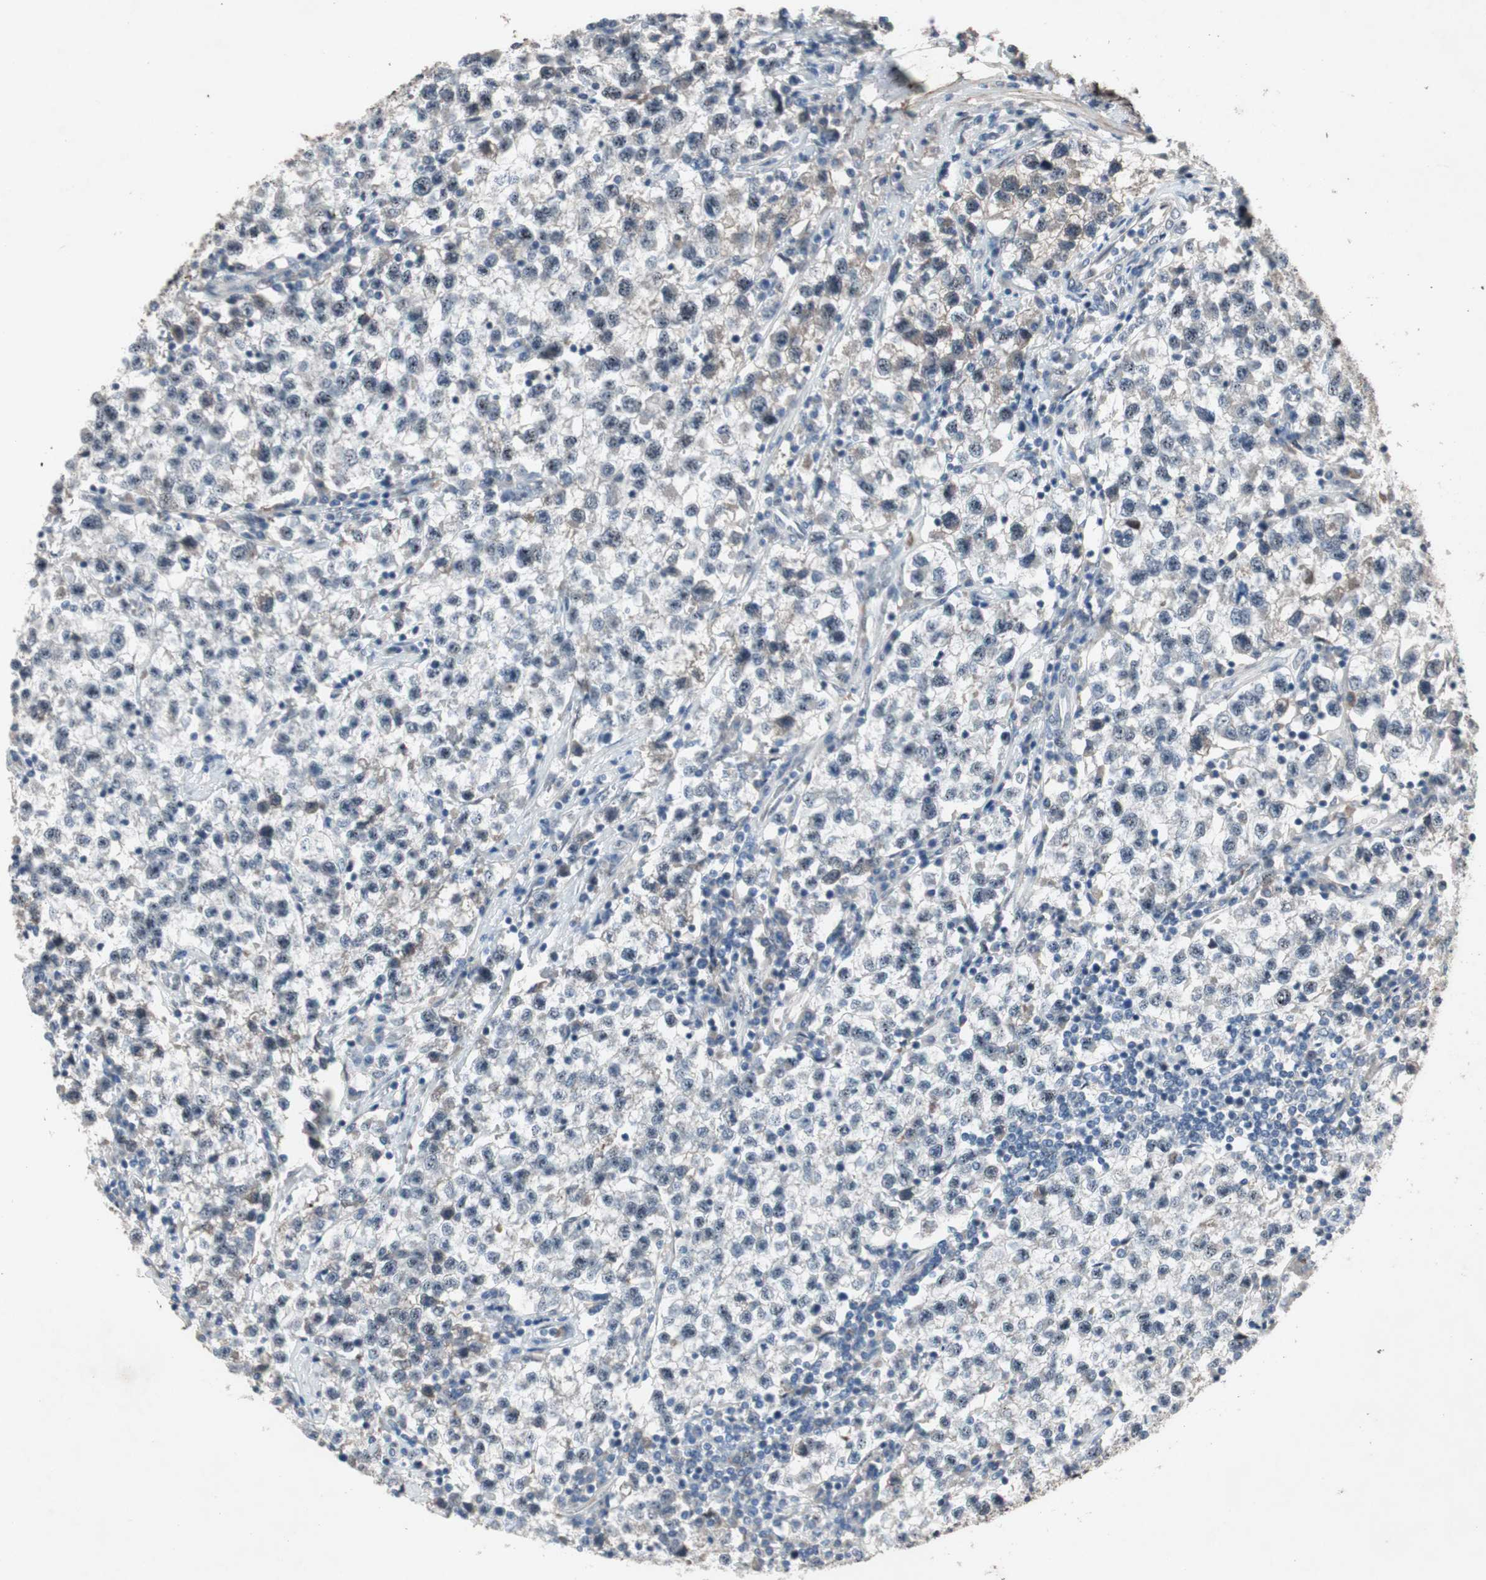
{"staining": {"intensity": "weak", "quantity": "<25%", "location": "nuclear"}, "tissue": "testis cancer", "cell_type": "Tumor cells", "image_type": "cancer", "snomed": [{"axis": "morphology", "description": "Seminoma, NOS"}, {"axis": "topography", "description": "Testis"}], "caption": "Tumor cells show no significant protein expression in testis cancer. Nuclei are stained in blue.", "gene": "SOX7", "patient": {"sex": "male", "age": 22}}